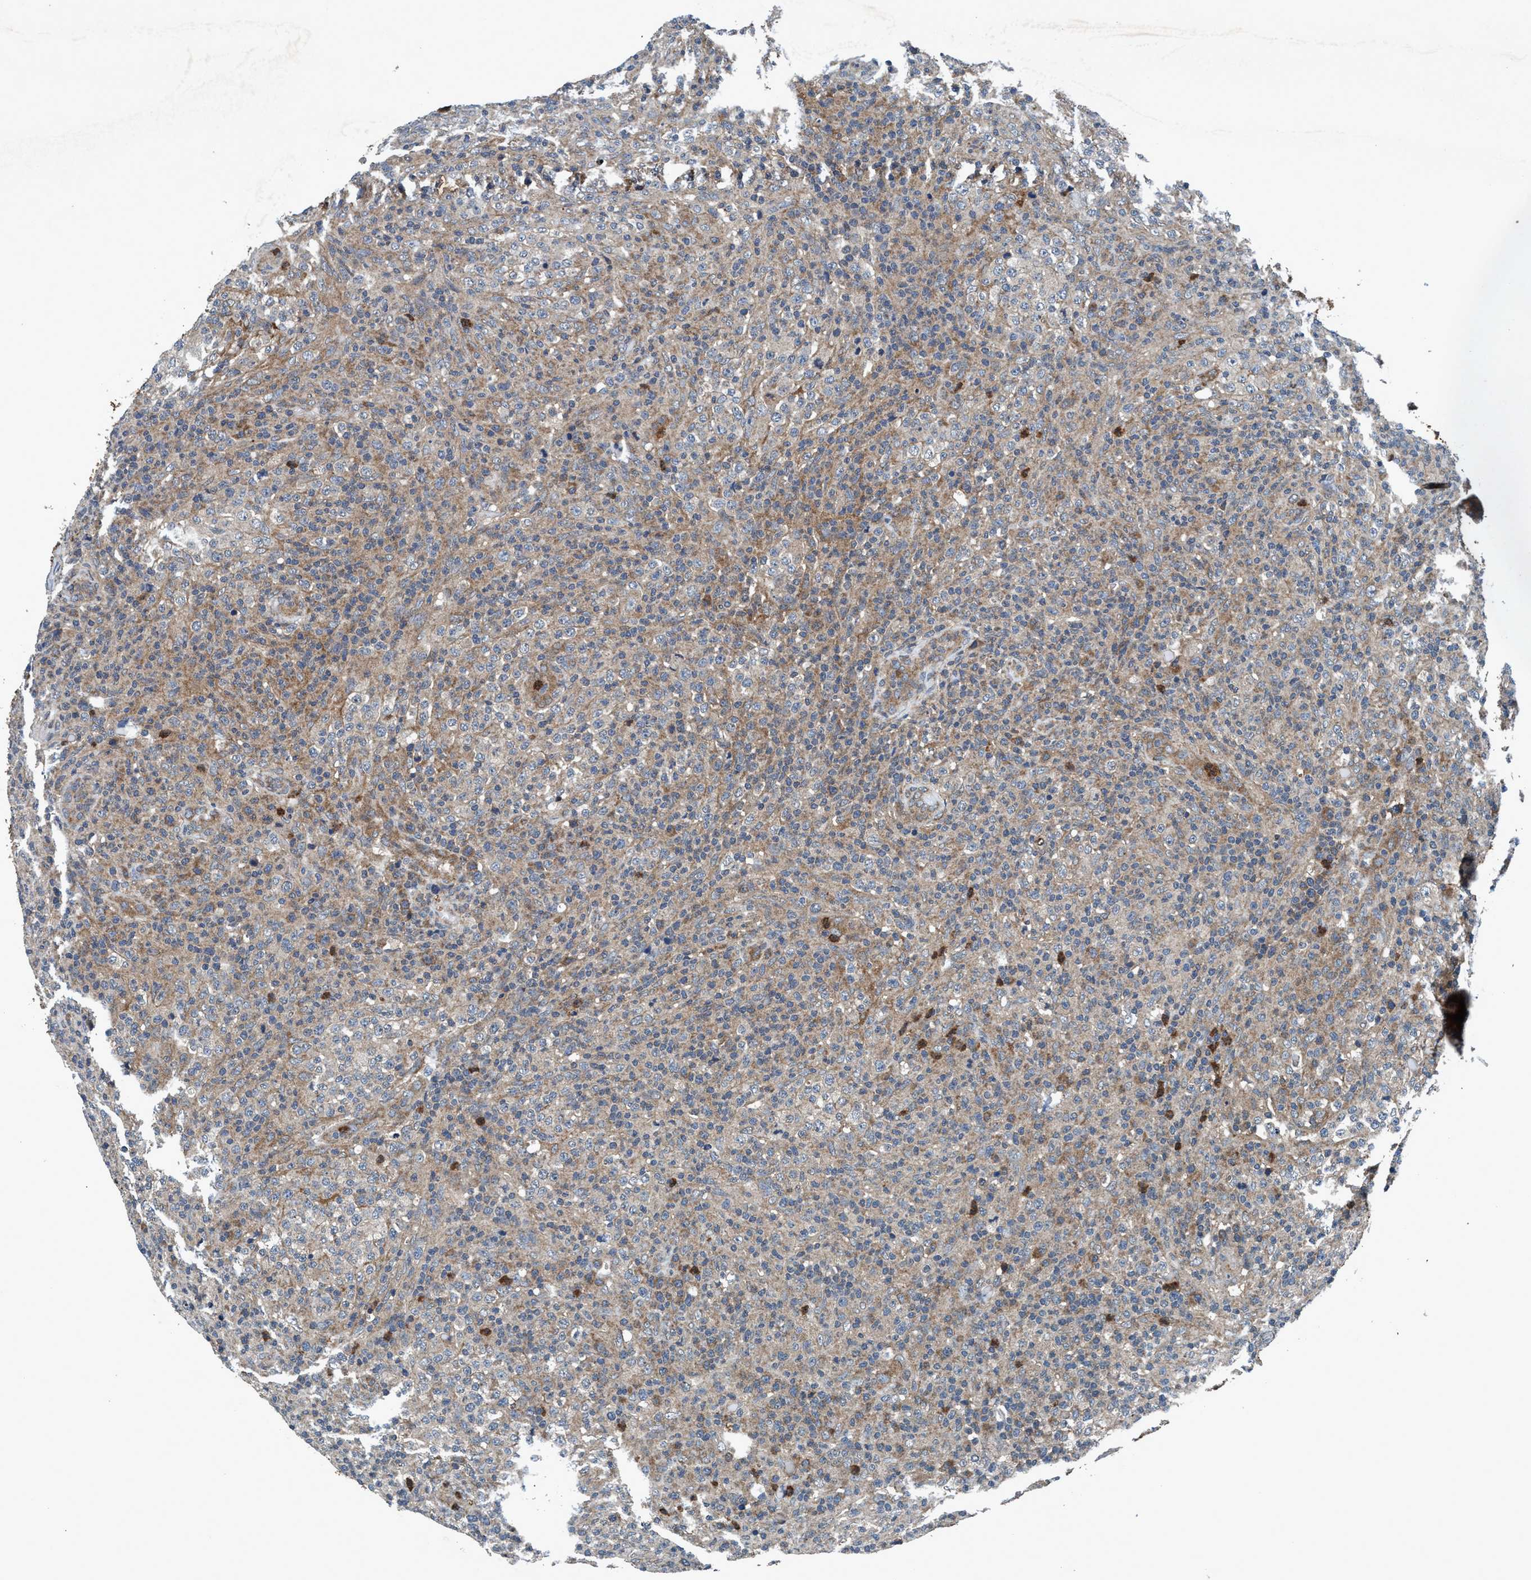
{"staining": {"intensity": "negative", "quantity": "none", "location": "none"}, "tissue": "lymphoma", "cell_type": "Tumor cells", "image_type": "cancer", "snomed": [{"axis": "morphology", "description": "Malignant lymphoma, non-Hodgkin's type, High grade"}, {"axis": "topography", "description": "Lymph node"}], "caption": "High magnification brightfield microscopy of malignant lymphoma, non-Hodgkin's type (high-grade) stained with DAB (brown) and counterstained with hematoxylin (blue): tumor cells show no significant expression.", "gene": "AKT1S1", "patient": {"sex": "female", "age": 76}}